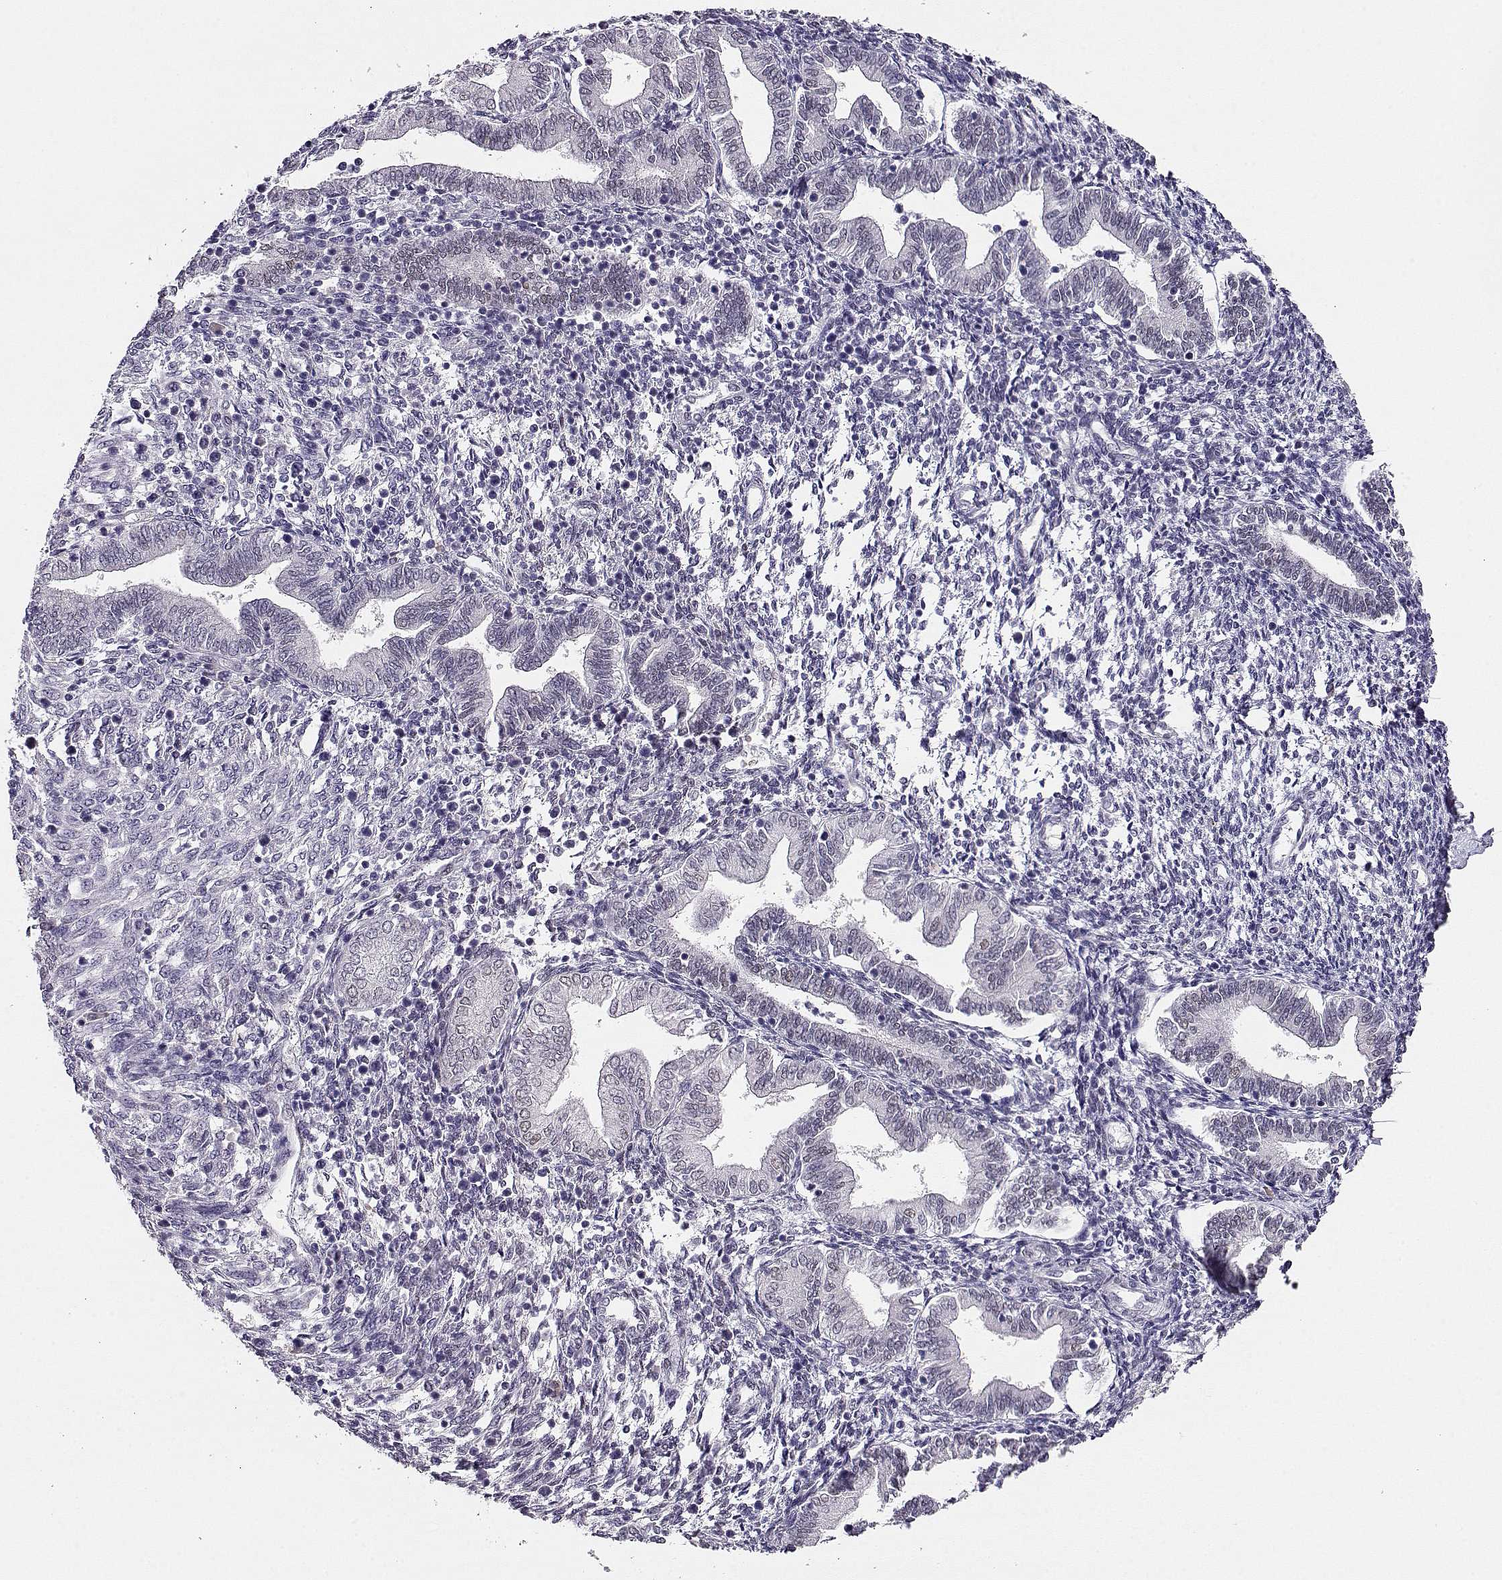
{"staining": {"intensity": "negative", "quantity": "none", "location": "none"}, "tissue": "endometrium", "cell_type": "Cells in endometrial stroma", "image_type": "normal", "snomed": [{"axis": "morphology", "description": "Normal tissue, NOS"}, {"axis": "topography", "description": "Endometrium"}], "caption": "Immunohistochemistry (IHC) micrograph of benign human endometrium stained for a protein (brown), which demonstrates no staining in cells in endometrial stroma. (DAB (3,3'-diaminobenzidine) immunohistochemistry (IHC) visualized using brightfield microscopy, high magnification).", "gene": "POLI", "patient": {"sex": "female", "age": 42}}